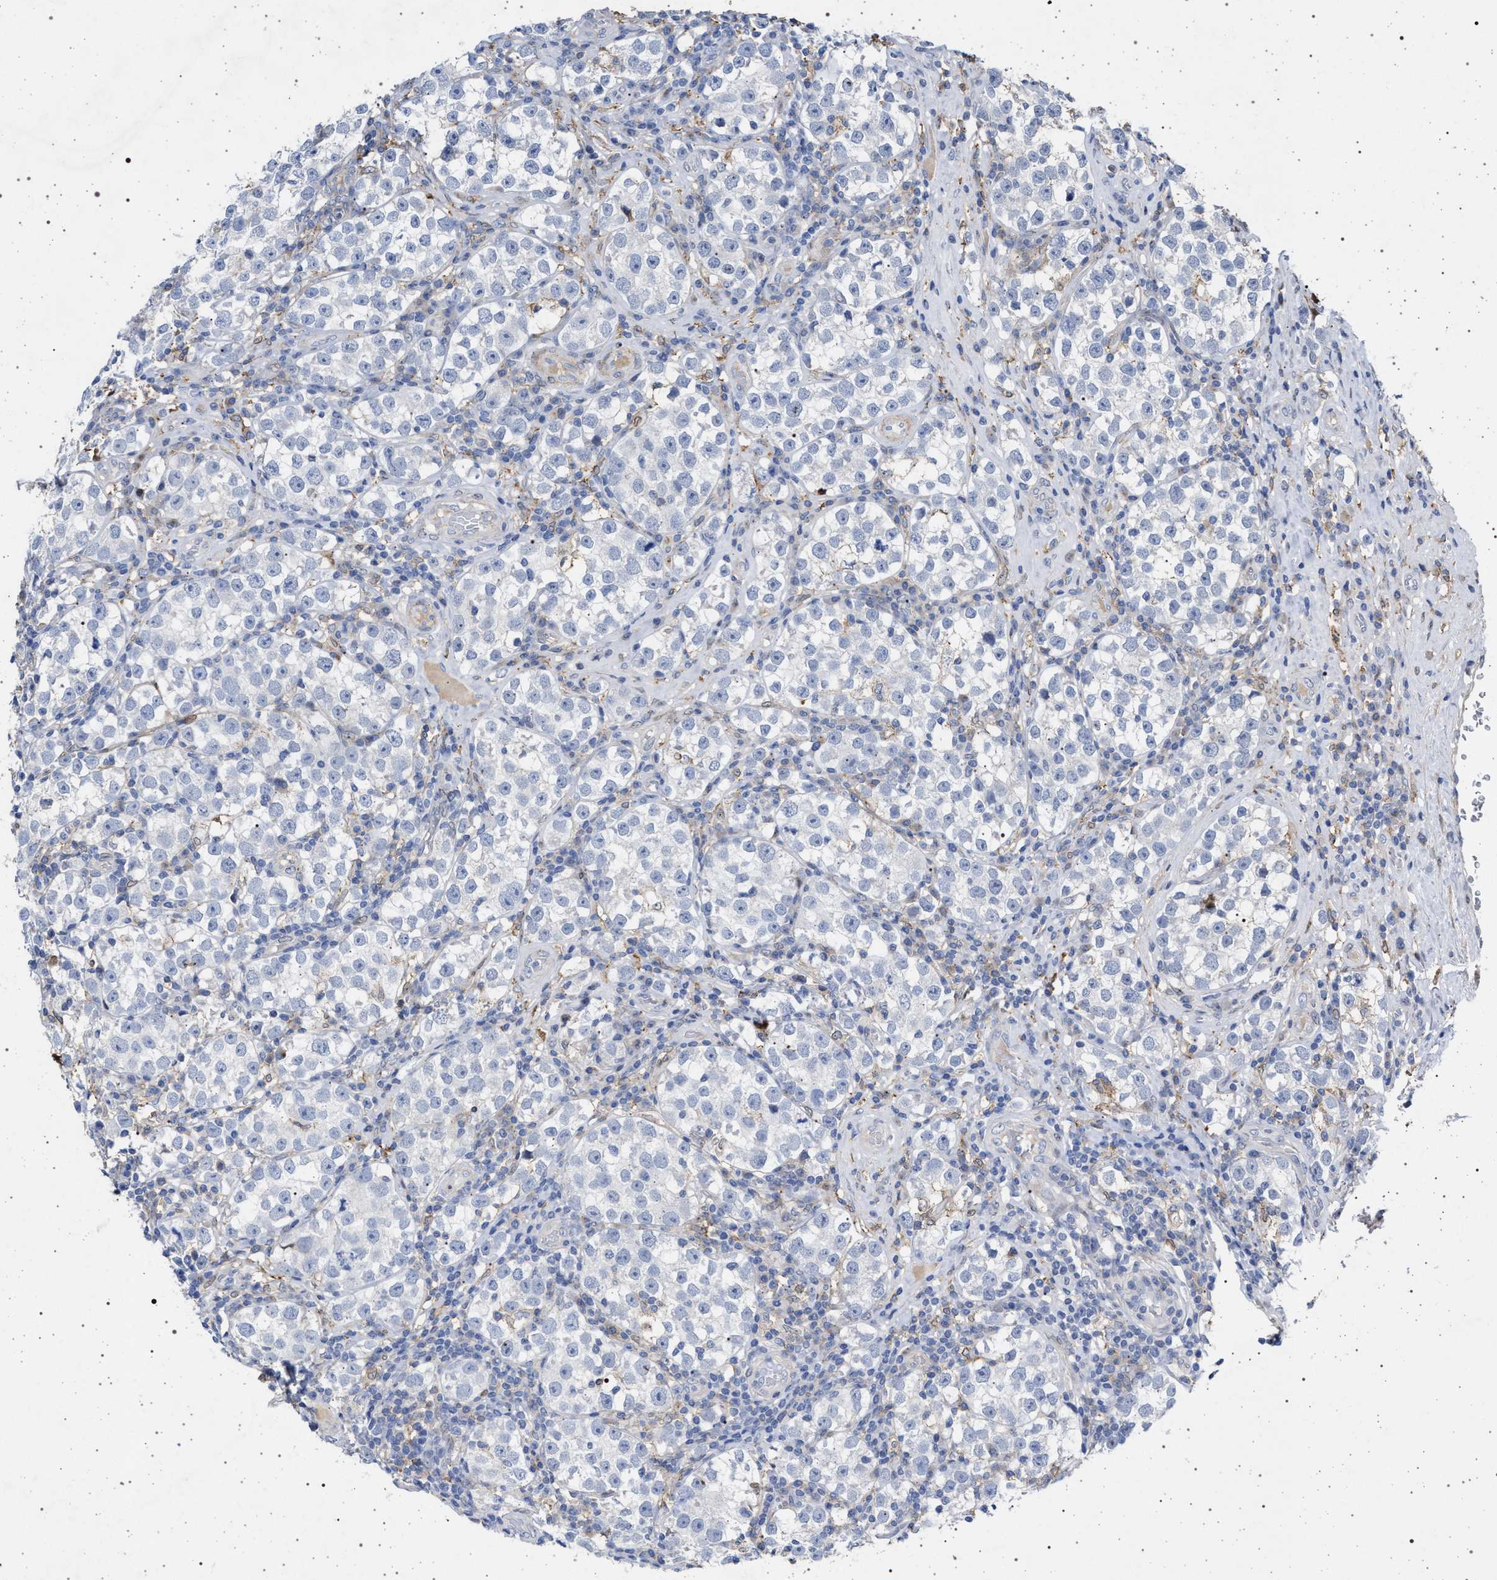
{"staining": {"intensity": "negative", "quantity": "none", "location": "none"}, "tissue": "testis cancer", "cell_type": "Tumor cells", "image_type": "cancer", "snomed": [{"axis": "morphology", "description": "Normal tissue, NOS"}, {"axis": "morphology", "description": "Seminoma, NOS"}, {"axis": "topography", "description": "Testis"}], "caption": "A micrograph of testis cancer stained for a protein exhibits no brown staining in tumor cells. (DAB (3,3'-diaminobenzidine) immunohistochemistry, high magnification).", "gene": "PLG", "patient": {"sex": "male", "age": 43}}